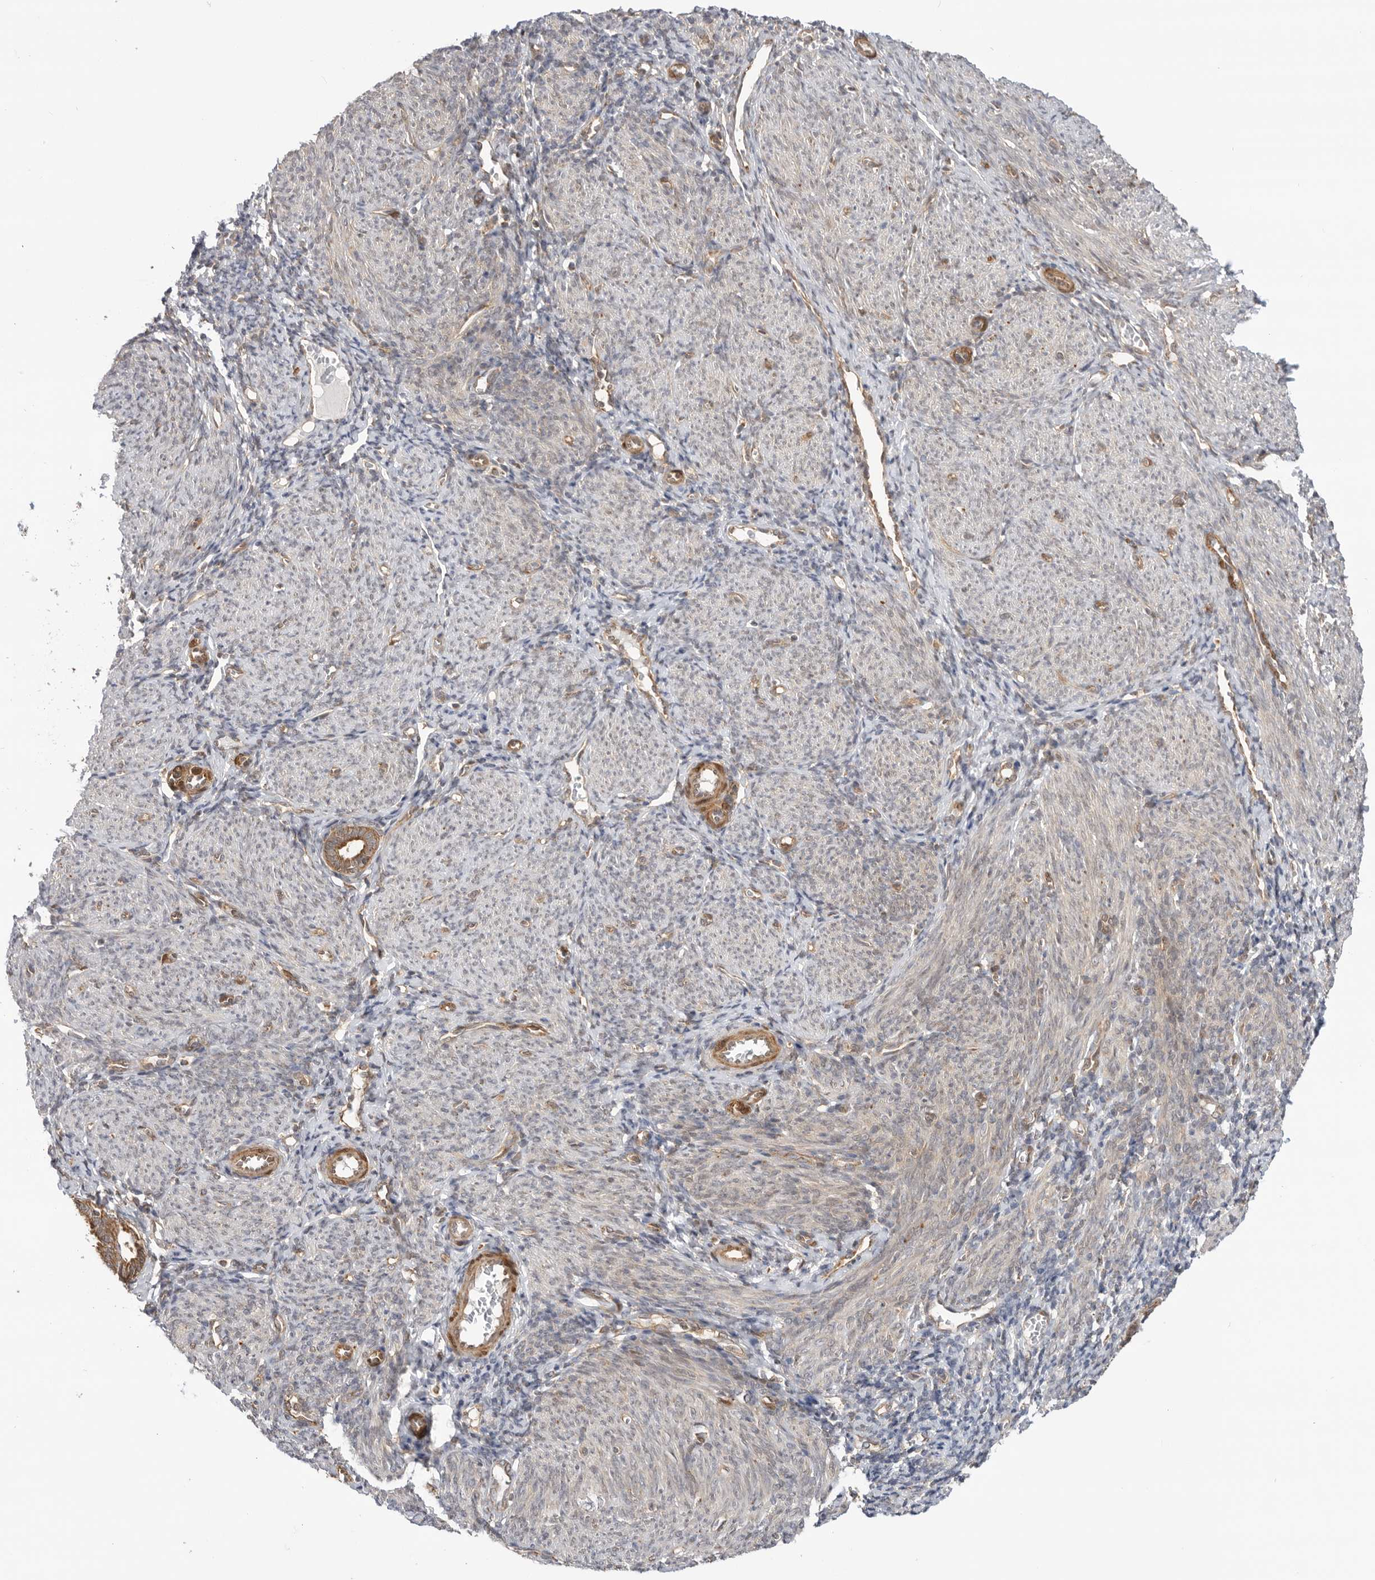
{"staining": {"intensity": "weak", "quantity": "25%-75%", "location": "nuclear"}, "tissue": "endometrium", "cell_type": "Cells in endometrial stroma", "image_type": "normal", "snomed": [{"axis": "morphology", "description": "Normal tissue, NOS"}, {"axis": "morphology", "description": "Adenocarcinoma, NOS"}, {"axis": "topography", "description": "Endometrium"}], "caption": "The photomicrograph reveals a brown stain indicating the presence of a protein in the nuclear of cells in endometrial stroma in endometrium. (DAB = brown stain, brightfield microscopy at high magnification).", "gene": "DCAF8", "patient": {"sex": "female", "age": 57}}